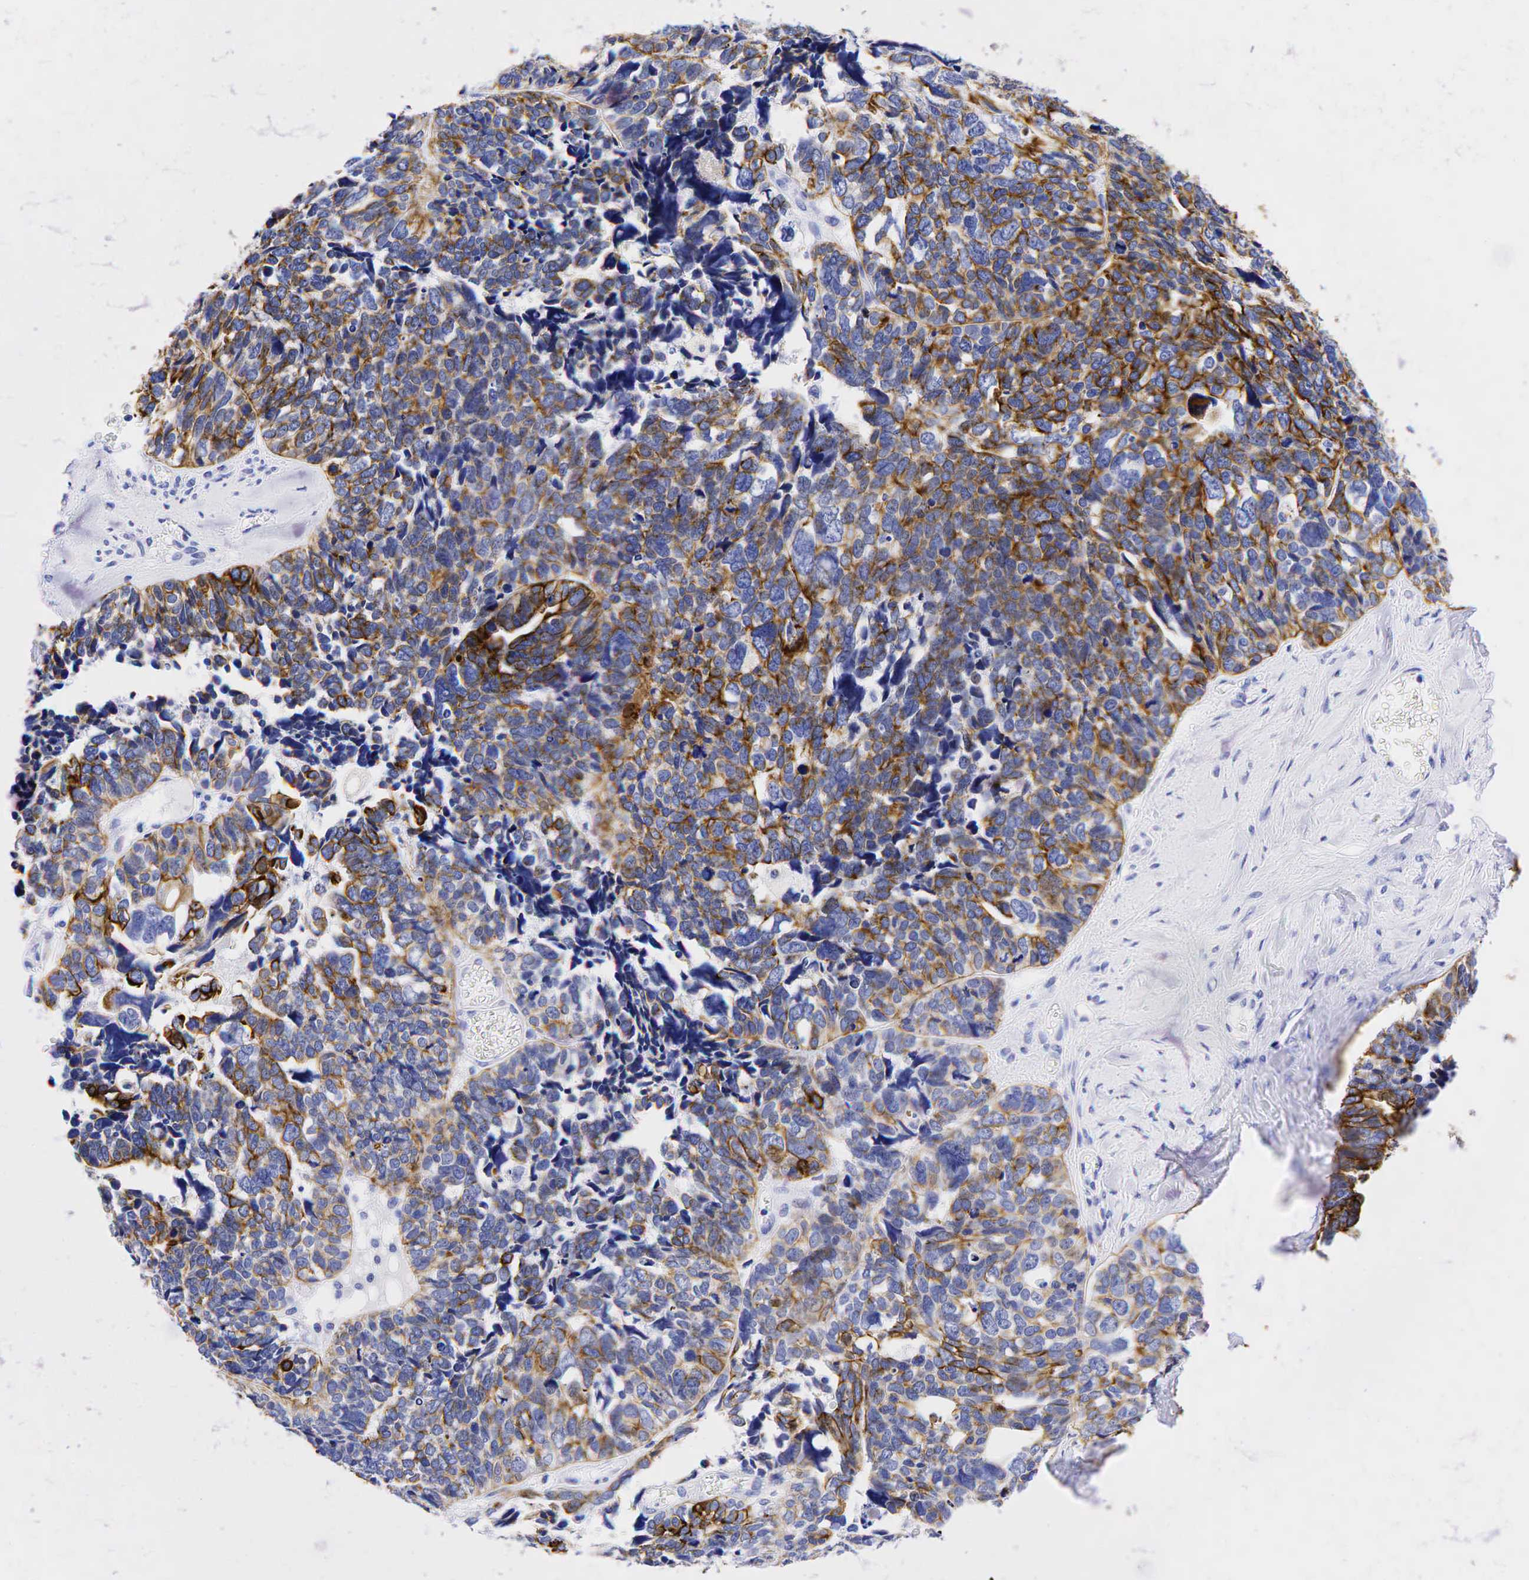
{"staining": {"intensity": "strong", "quantity": "25%-75%", "location": "cytoplasmic/membranous"}, "tissue": "ovarian cancer", "cell_type": "Tumor cells", "image_type": "cancer", "snomed": [{"axis": "morphology", "description": "Cystadenocarcinoma, serous, NOS"}, {"axis": "topography", "description": "Ovary"}], "caption": "IHC (DAB (3,3'-diaminobenzidine)) staining of human serous cystadenocarcinoma (ovarian) reveals strong cytoplasmic/membranous protein positivity in approximately 25%-75% of tumor cells.", "gene": "KRT19", "patient": {"sex": "female", "age": 77}}